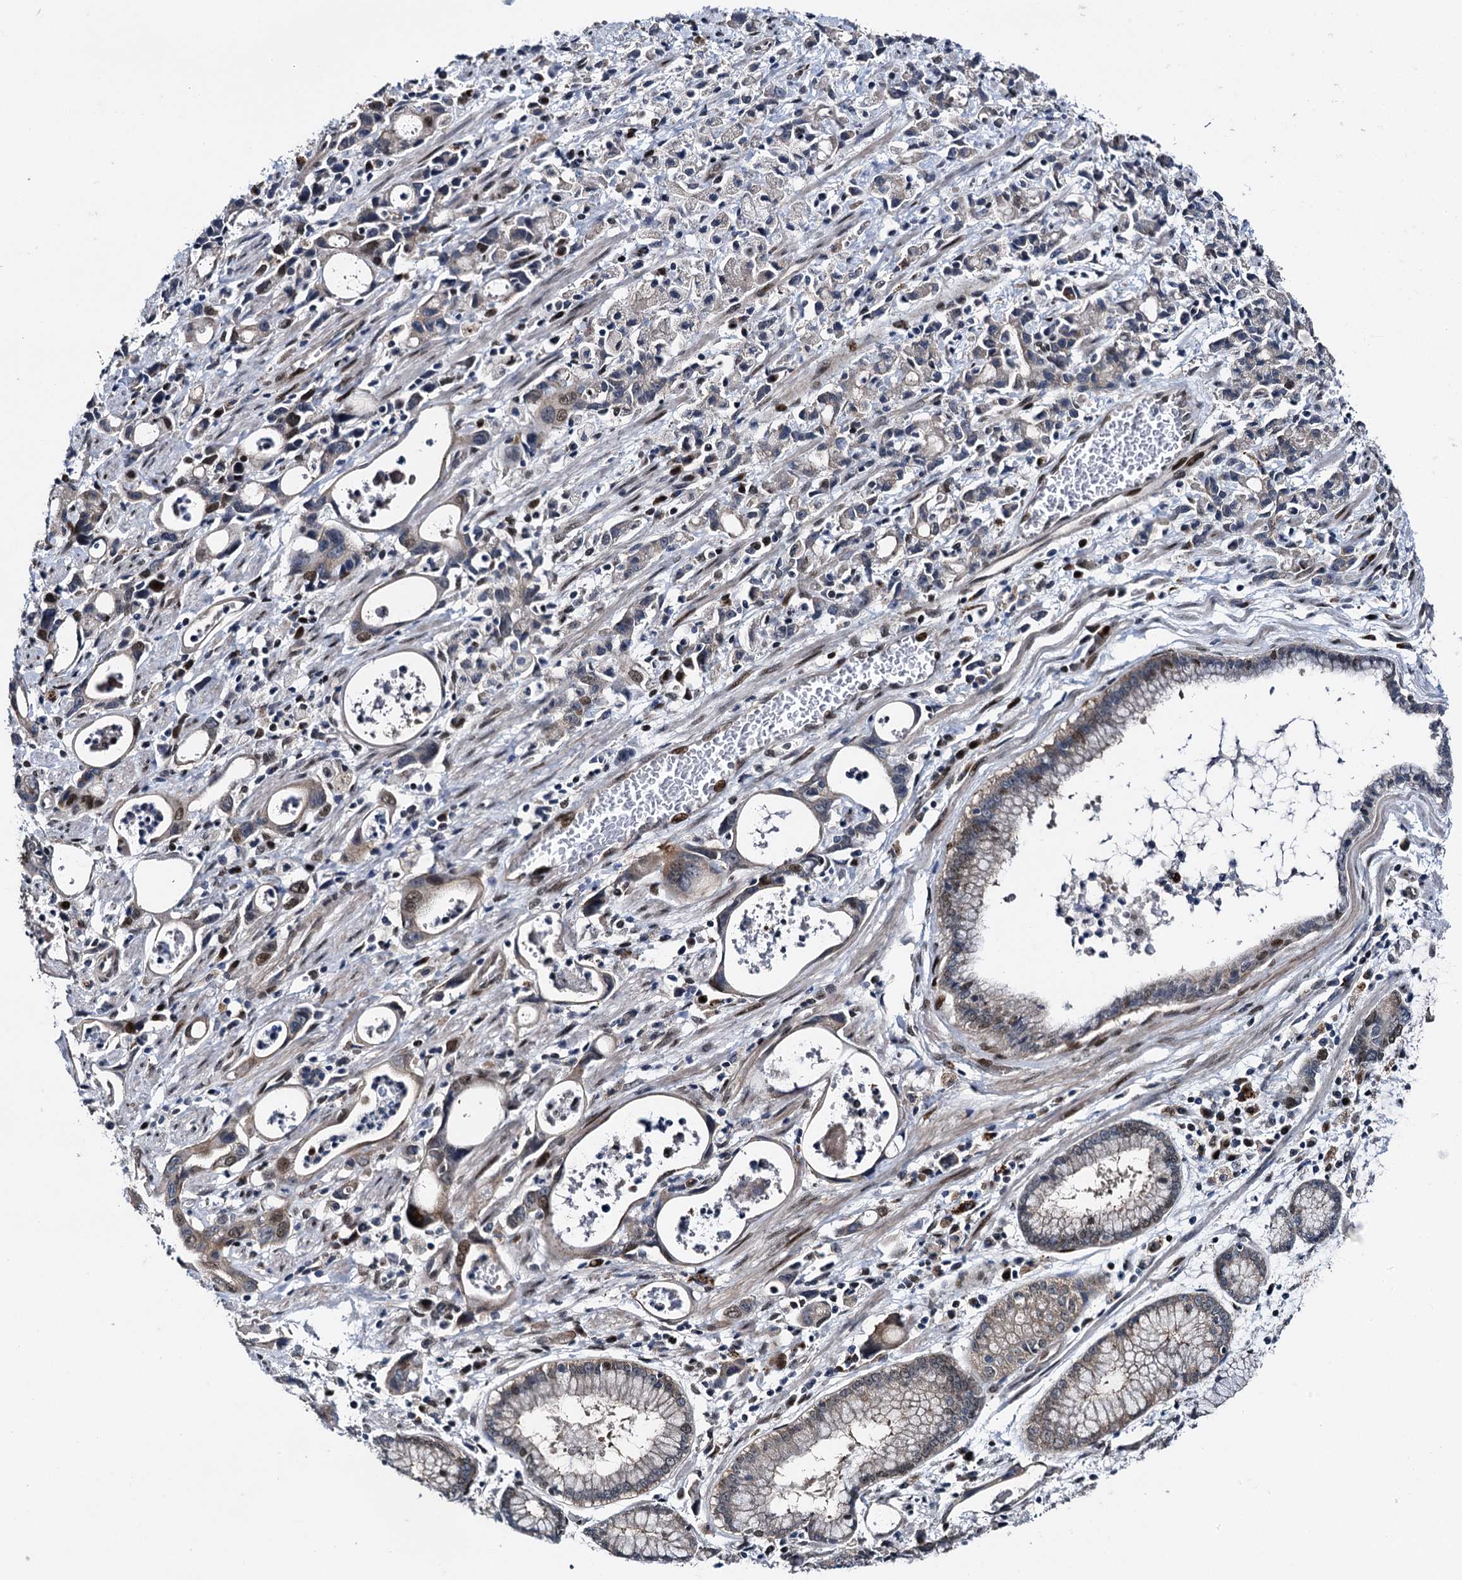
{"staining": {"intensity": "weak", "quantity": "25%-75%", "location": "cytoplasmic/membranous,nuclear"}, "tissue": "stomach cancer", "cell_type": "Tumor cells", "image_type": "cancer", "snomed": [{"axis": "morphology", "description": "Adenocarcinoma, NOS"}, {"axis": "topography", "description": "Stomach, lower"}], "caption": "Brown immunohistochemical staining in human stomach cancer exhibits weak cytoplasmic/membranous and nuclear positivity in about 25%-75% of tumor cells.", "gene": "RUFY2", "patient": {"sex": "female", "age": 43}}